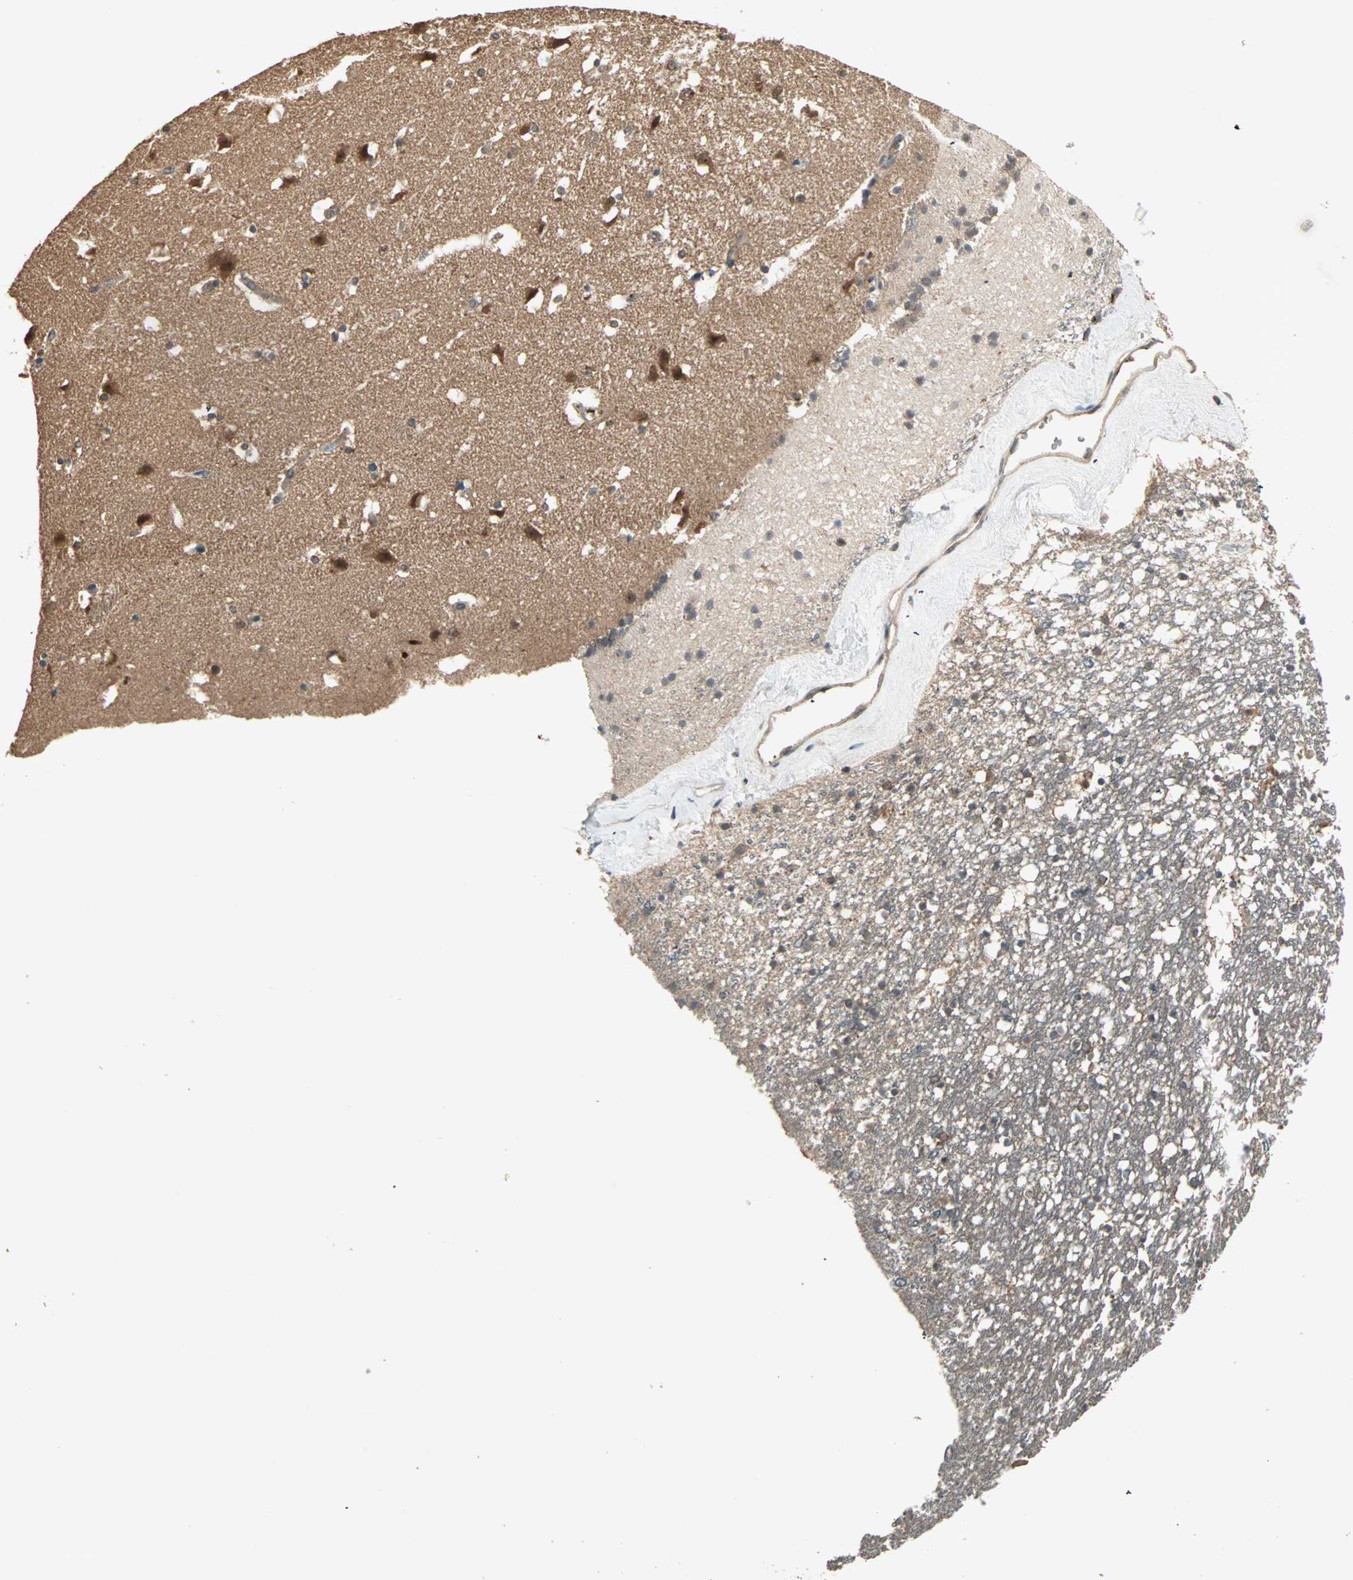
{"staining": {"intensity": "moderate", "quantity": ">75%", "location": "cytoplasmic/membranous"}, "tissue": "caudate", "cell_type": "Glial cells", "image_type": "normal", "snomed": [{"axis": "morphology", "description": "Normal tissue, NOS"}, {"axis": "topography", "description": "Lateral ventricle wall"}], "caption": "This is an image of immunohistochemistry staining of normal caudate, which shows moderate positivity in the cytoplasmic/membranous of glial cells.", "gene": "UBAC1", "patient": {"sex": "male", "age": 45}}